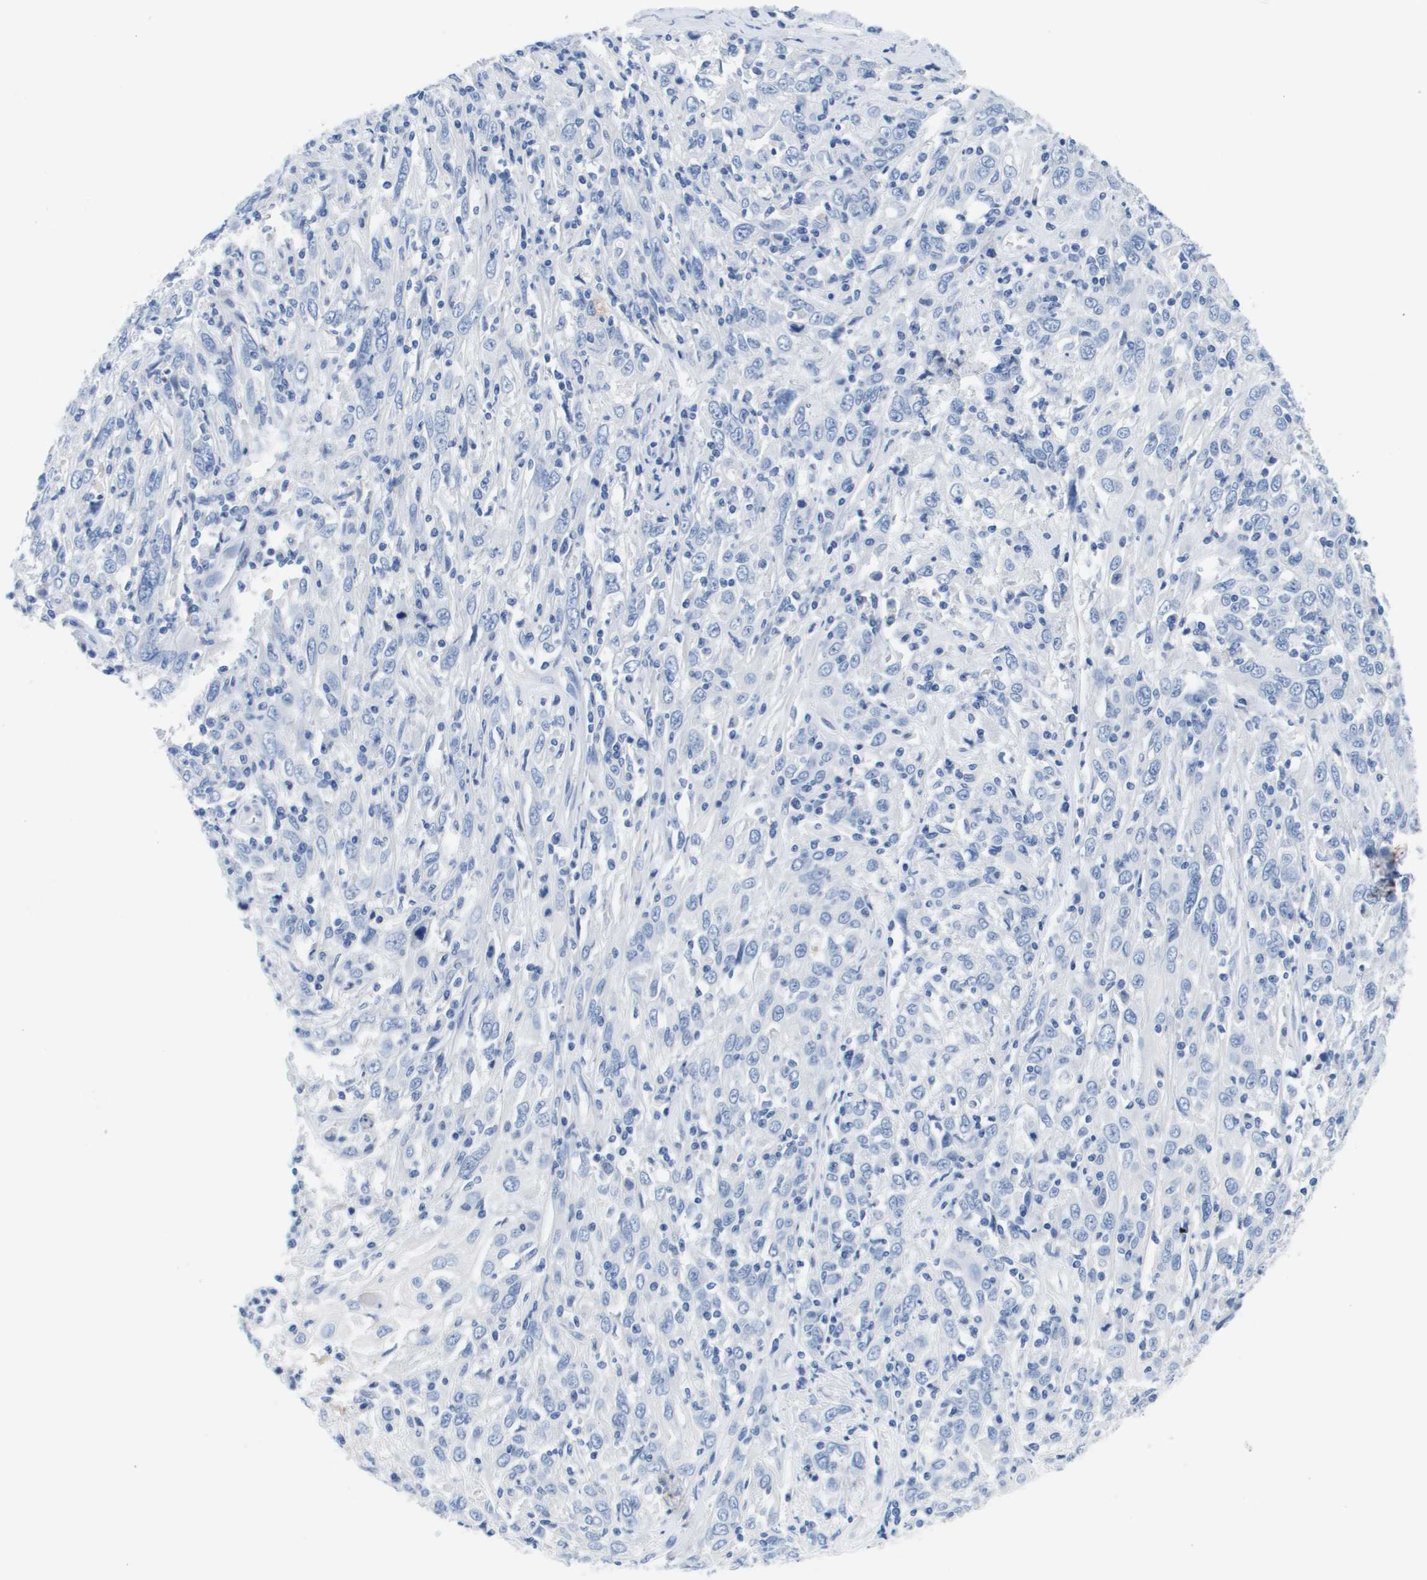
{"staining": {"intensity": "negative", "quantity": "none", "location": "none"}, "tissue": "cervical cancer", "cell_type": "Tumor cells", "image_type": "cancer", "snomed": [{"axis": "morphology", "description": "Squamous cell carcinoma, NOS"}, {"axis": "topography", "description": "Cervix"}], "caption": "This is a image of immunohistochemistry staining of squamous cell carcinoma (cervical), which shows no positivity in tumor cells.", "gene": "APOA1", "patient": {"sex": "female", "age": 46}}